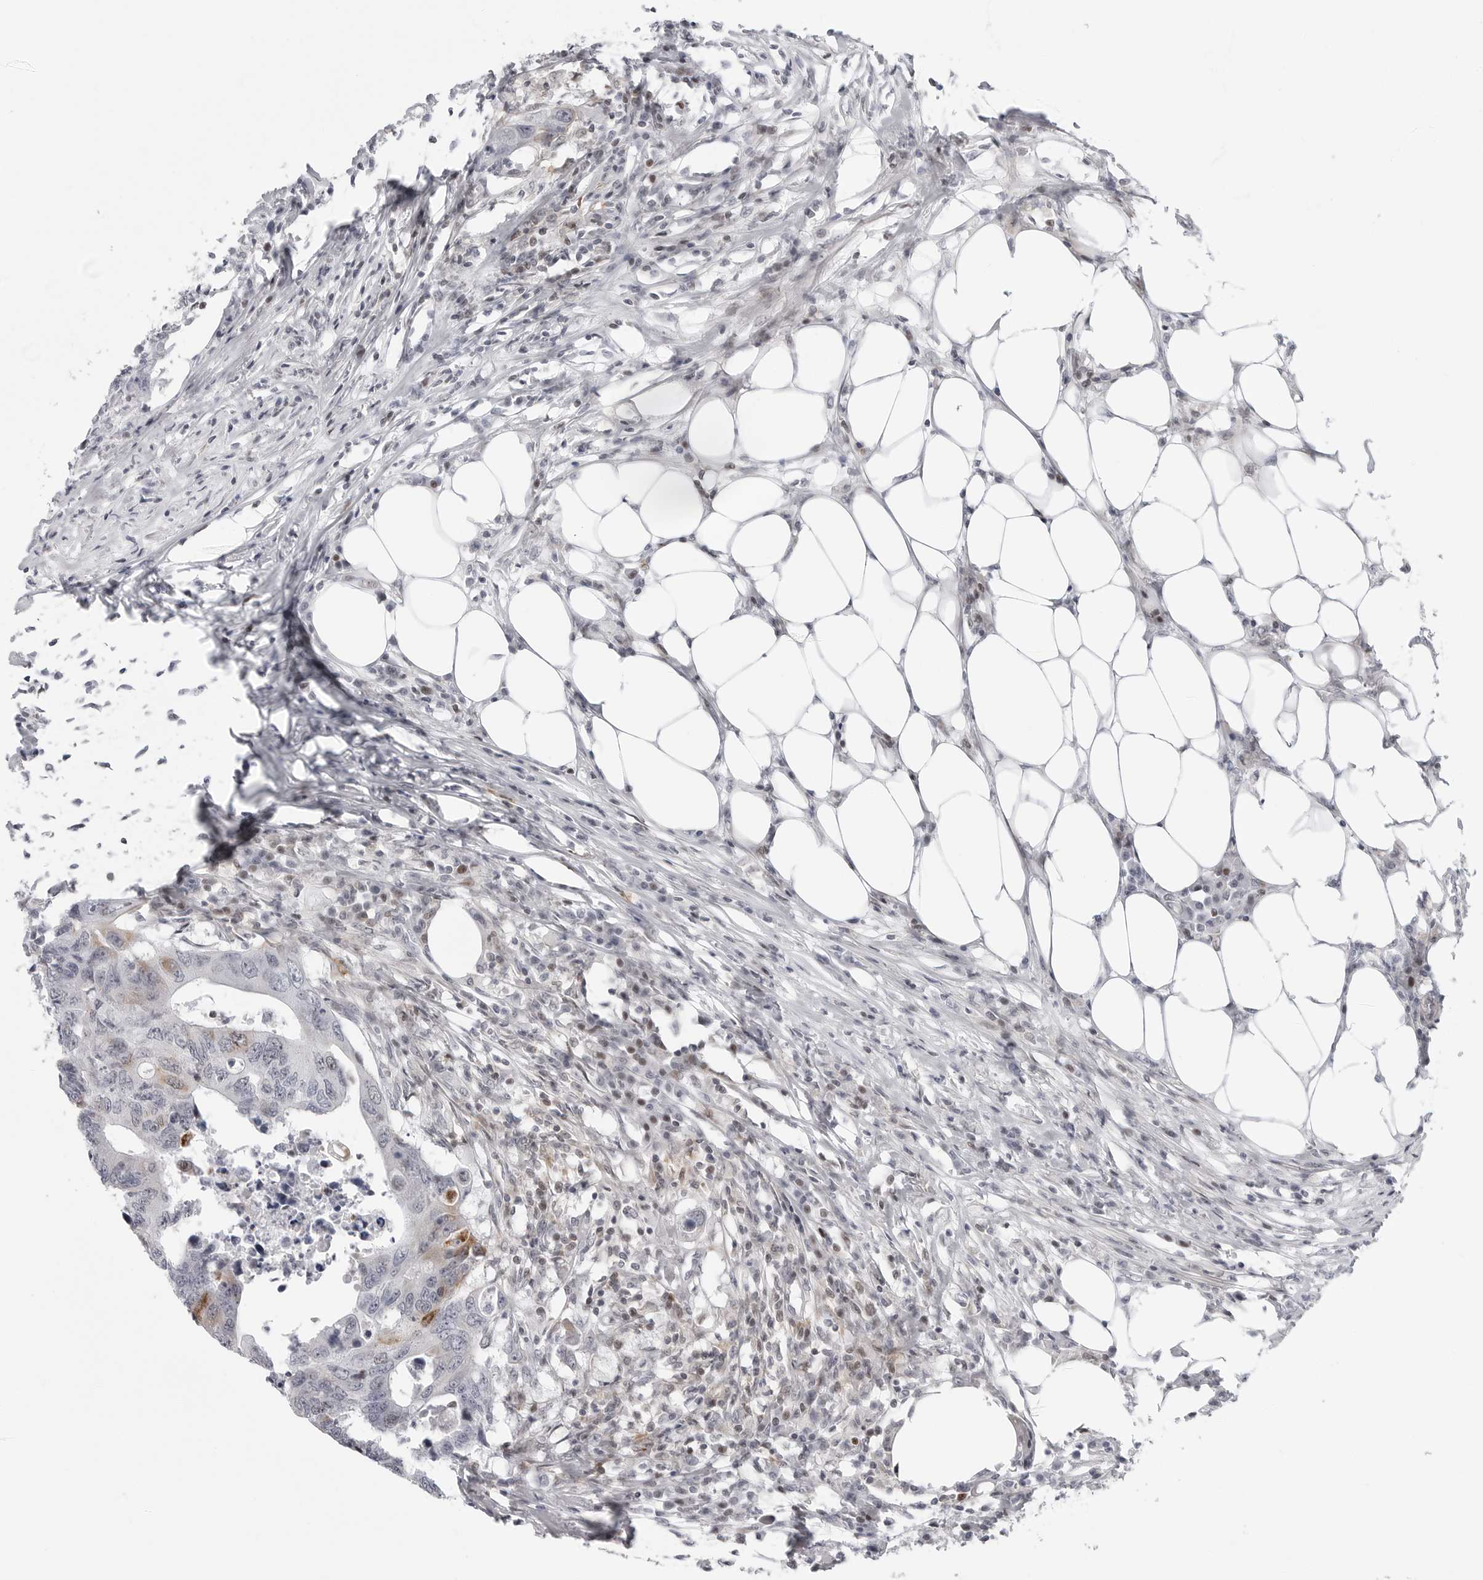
{"staining": {"intensity": "moderate", "quantity": "<25%", "location": "nuclear"}, "tissue": "colorectal cancer", "cell_type": "Tumor cells", "image_type": "cancer", "snomed": [{"axis": "morphology", "description": "Adenocarcinoma, NOS"}, {"axis": "topography", "description": "Colon"}], "caption": "Immunohistochemistry (IHC) of colorectal cancer exhibits low levels of moderate nuclear staining in about <25% of tumor cells.", "gene": "FAM135B", "patient": {"sex": "male", "age": 71}}